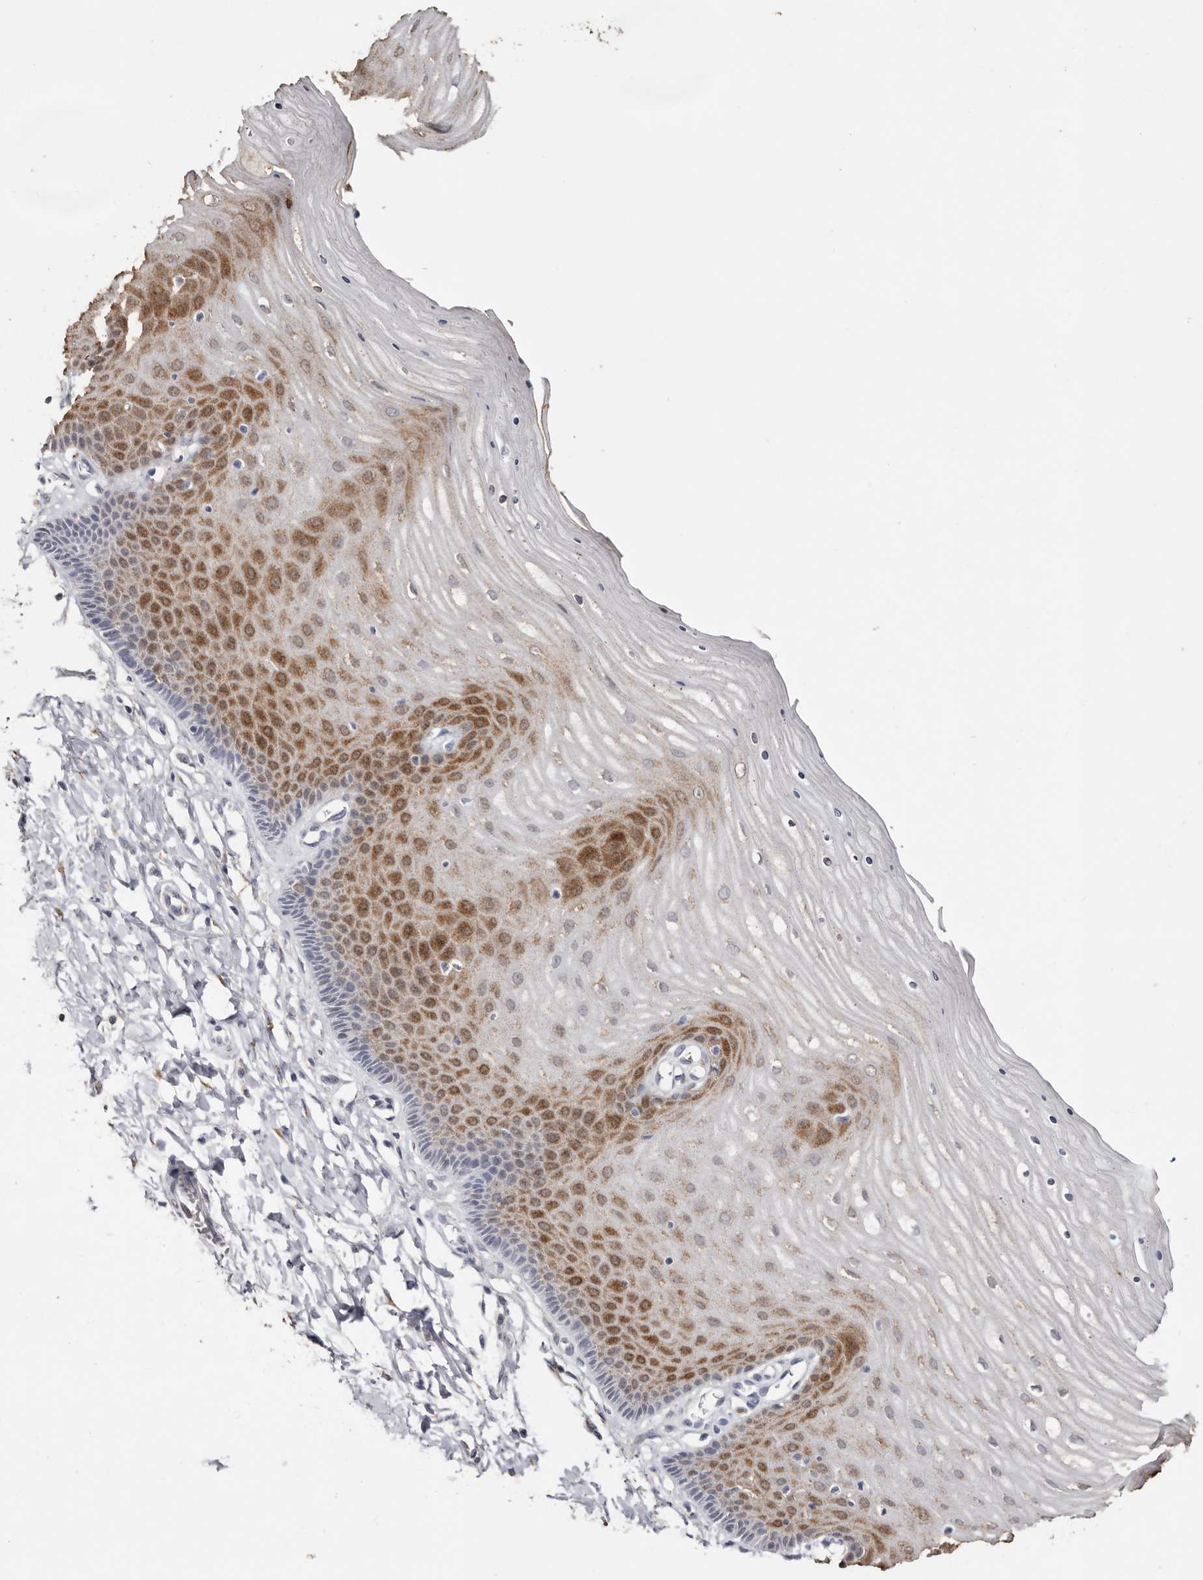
{"staining": {"intensity": "negative", "quantity": "none", "location": "none"}, "tissue": "cervix", "cell_type": "Glandular cells", "image_type": "normal", "snomed": [{"axis": "morphology", "description": "Normal tissue, NOS"}, {"axis": "topography", "description": "Cervix"}], "caption": "Glandular cells show no significant protein positivity in benign cervix. Brightfield microscopy of immunohistochemistry stained with DAB (3,3'-diaminobenzidine) (brown) and hematoxylin (blue), captured at high magnification.", "gene": "LGALS7B", "patient": {"sex": "female", "age": 55}}